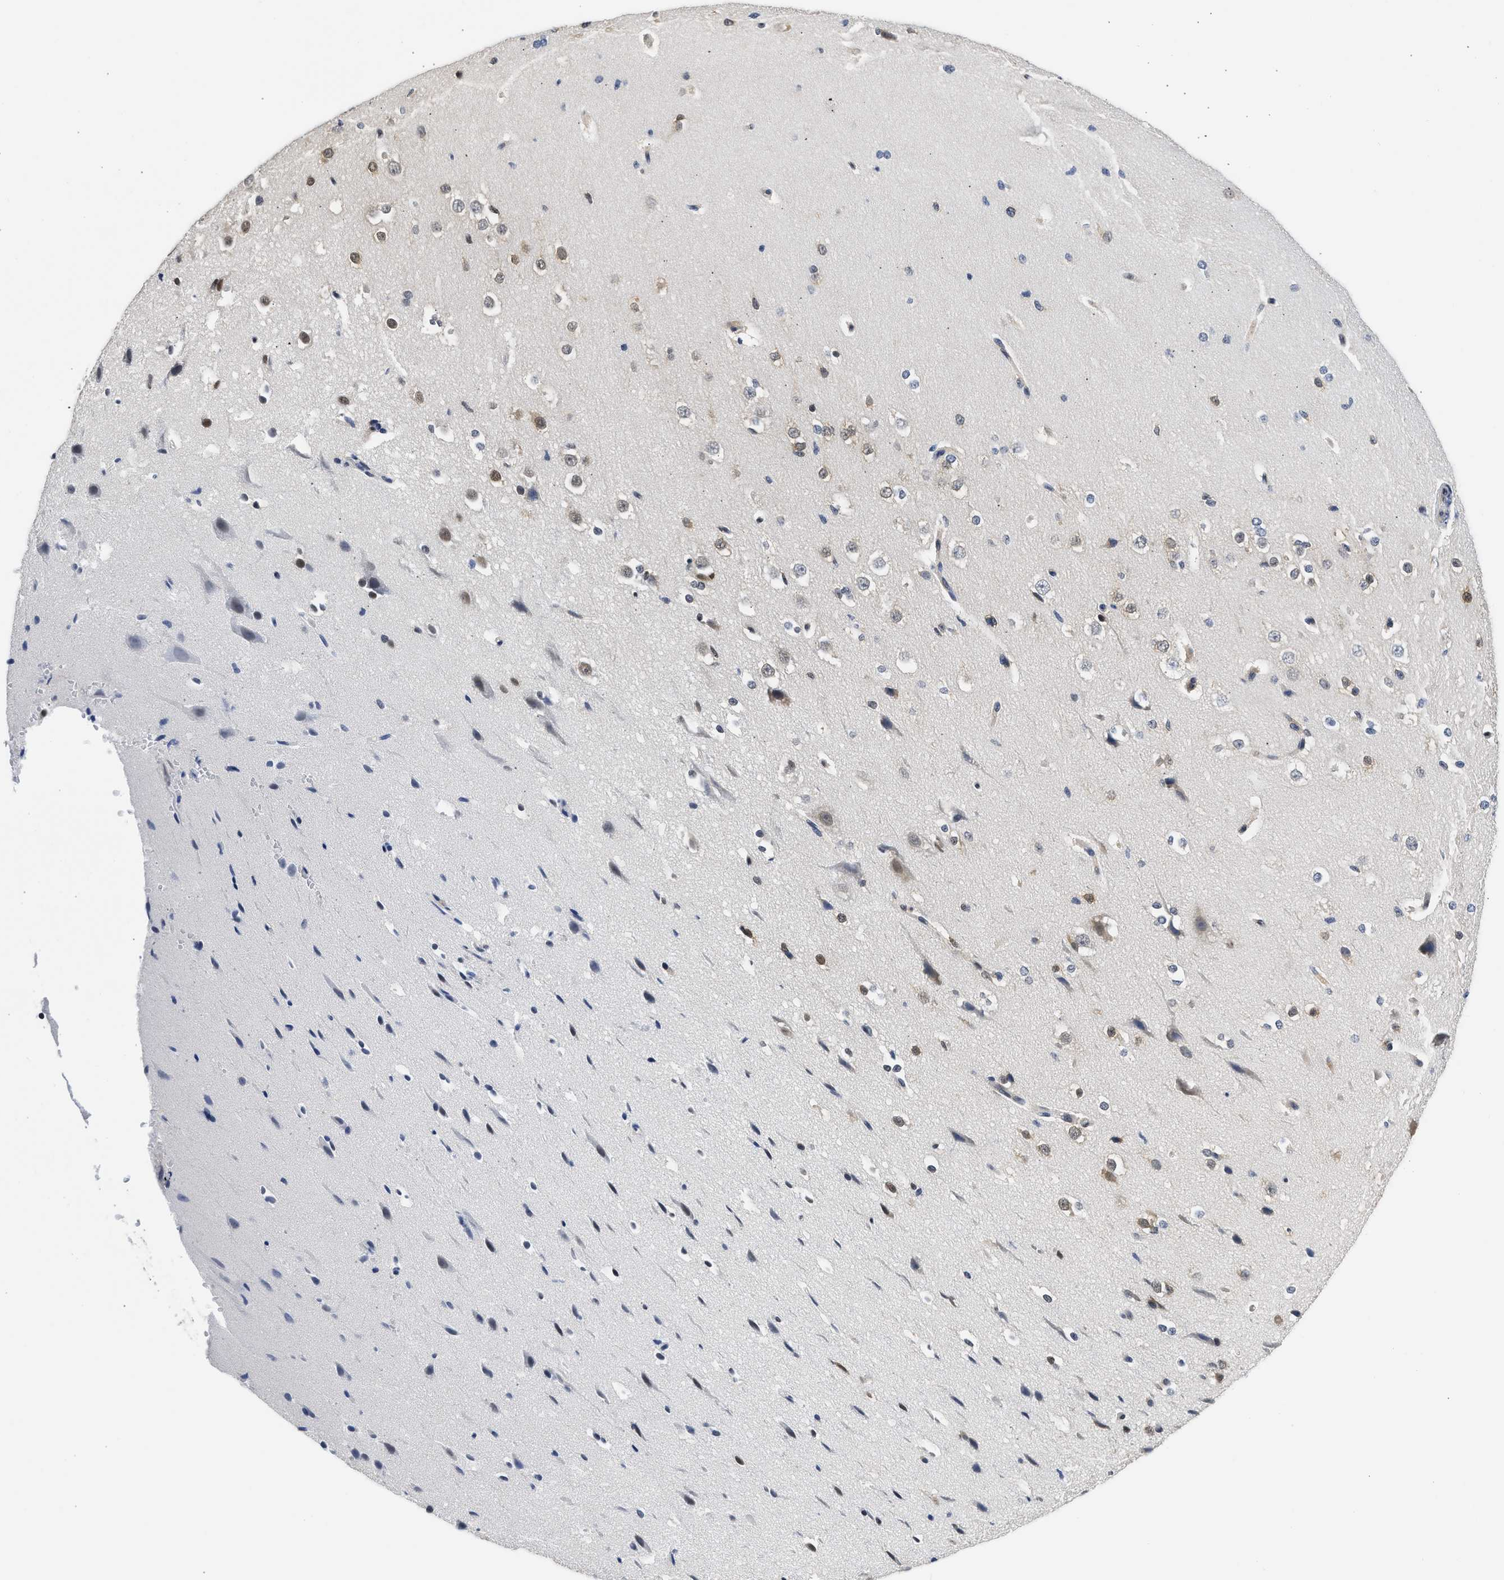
{"staining": {"intensity": "negative", "quantity": "none", "location": "none"}, "tissue": "cerebral cortex", "cell_type": "Endothelial cells", "image_type": "normal", "snomed": [{"axis": "morphology", "description": "Normal tissue, NOS"}, {"axis": "morphology", "description": "Developmental malformation"}, {"axis": "topography", "description": "Cerebral cortex"}], "caption": "The micrograph exhibits no staining of endothelial cells in benign cerebral cortex.", "gene": "XPO5", "patient": {"sex": "female", "age": 30}}